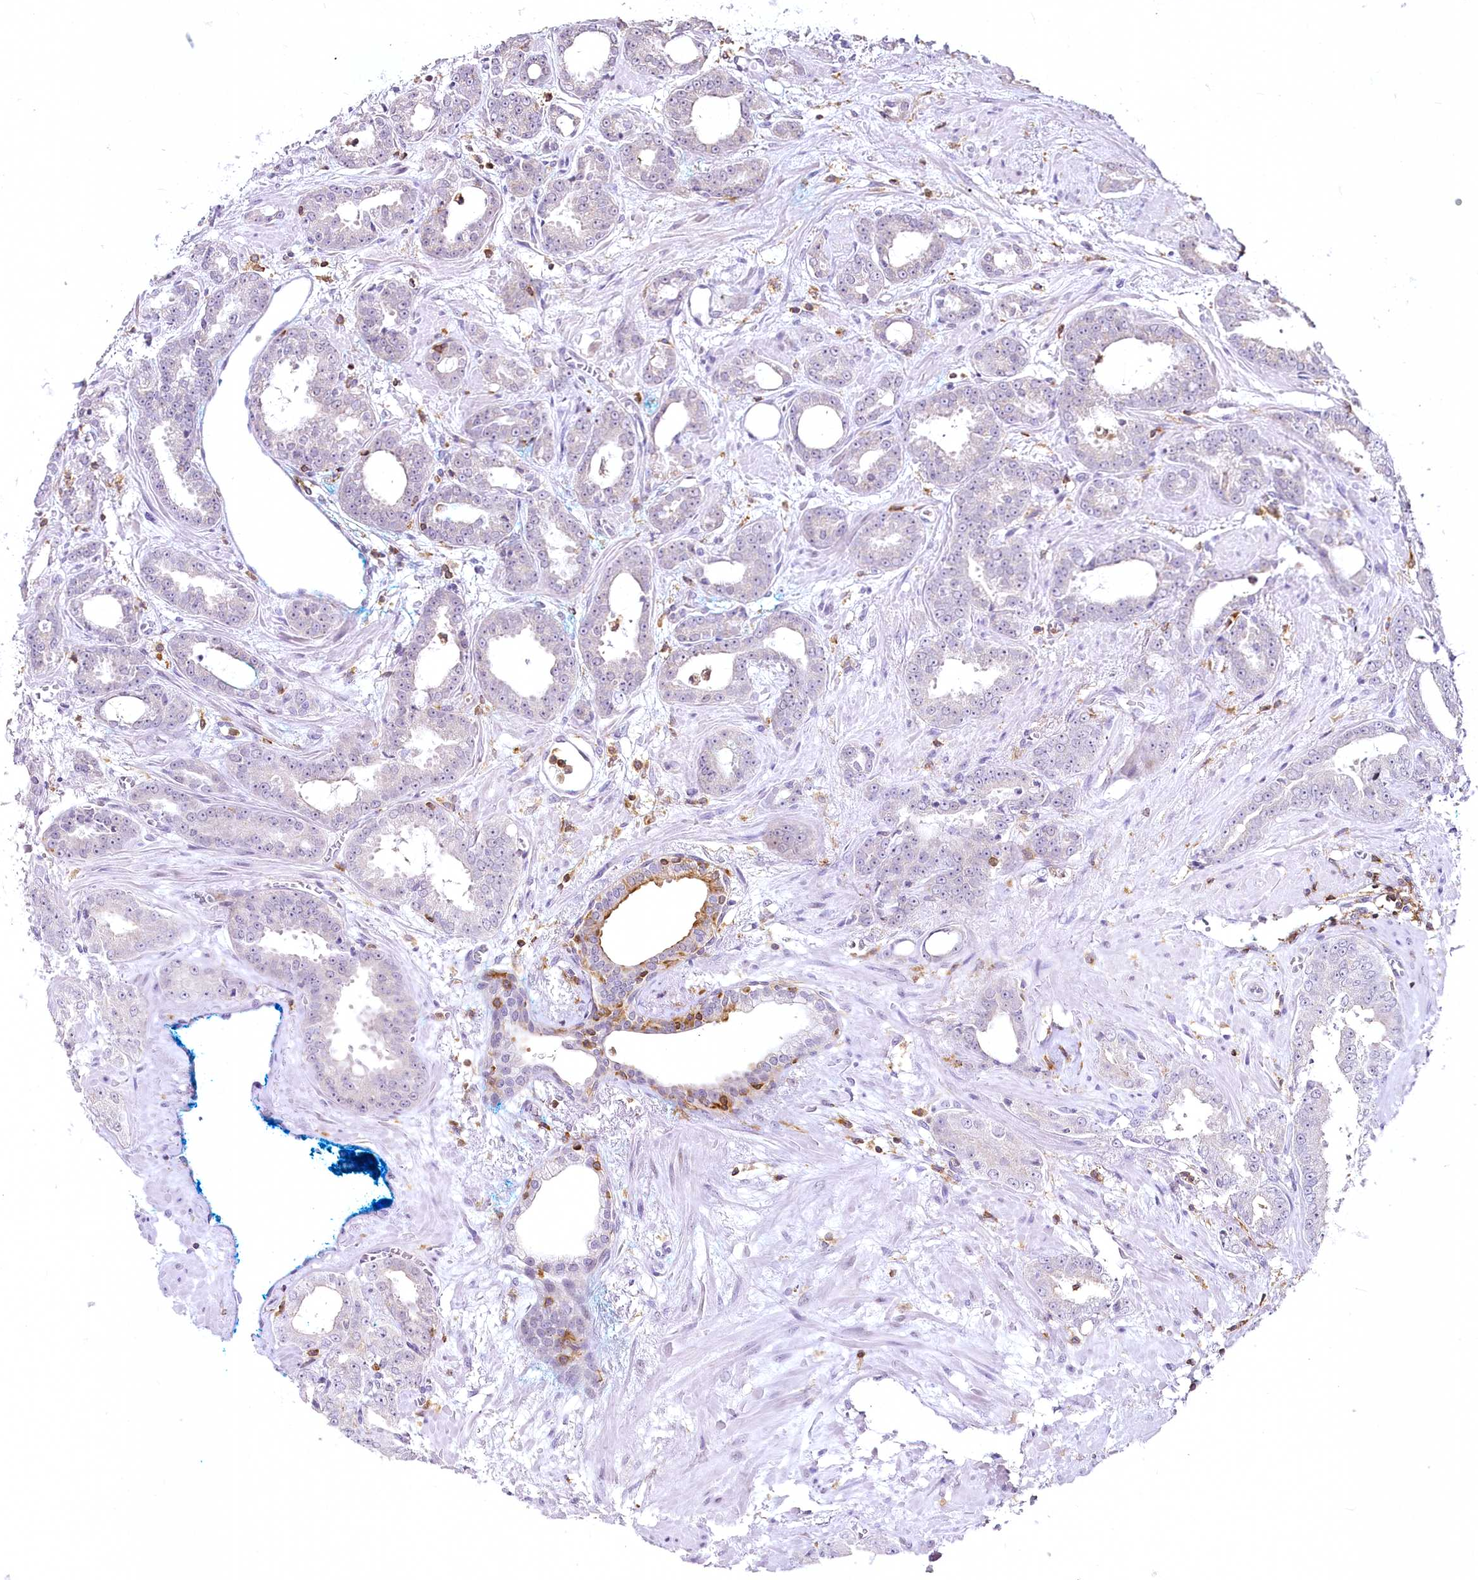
{"staining": {"intensity": "negative", "quantity": "none", "location": "none"}, "tissue": "prostate cancer", "cell_type": "Tumor cells", "image_type": "cancer", "snomed": [{"axis": "morphology", "description": "Adenocarcinoma, High grade"}, {"axis": "topography", "description": "Prostate"}], "caption": "This is an immunohistochemistry photomicrograph of human adenocarcinoma (high-grade) (prostate). There is no staining in tumor cells.", "gene": "DOCK2", "patient": {"sex": "male", "age": 71}}